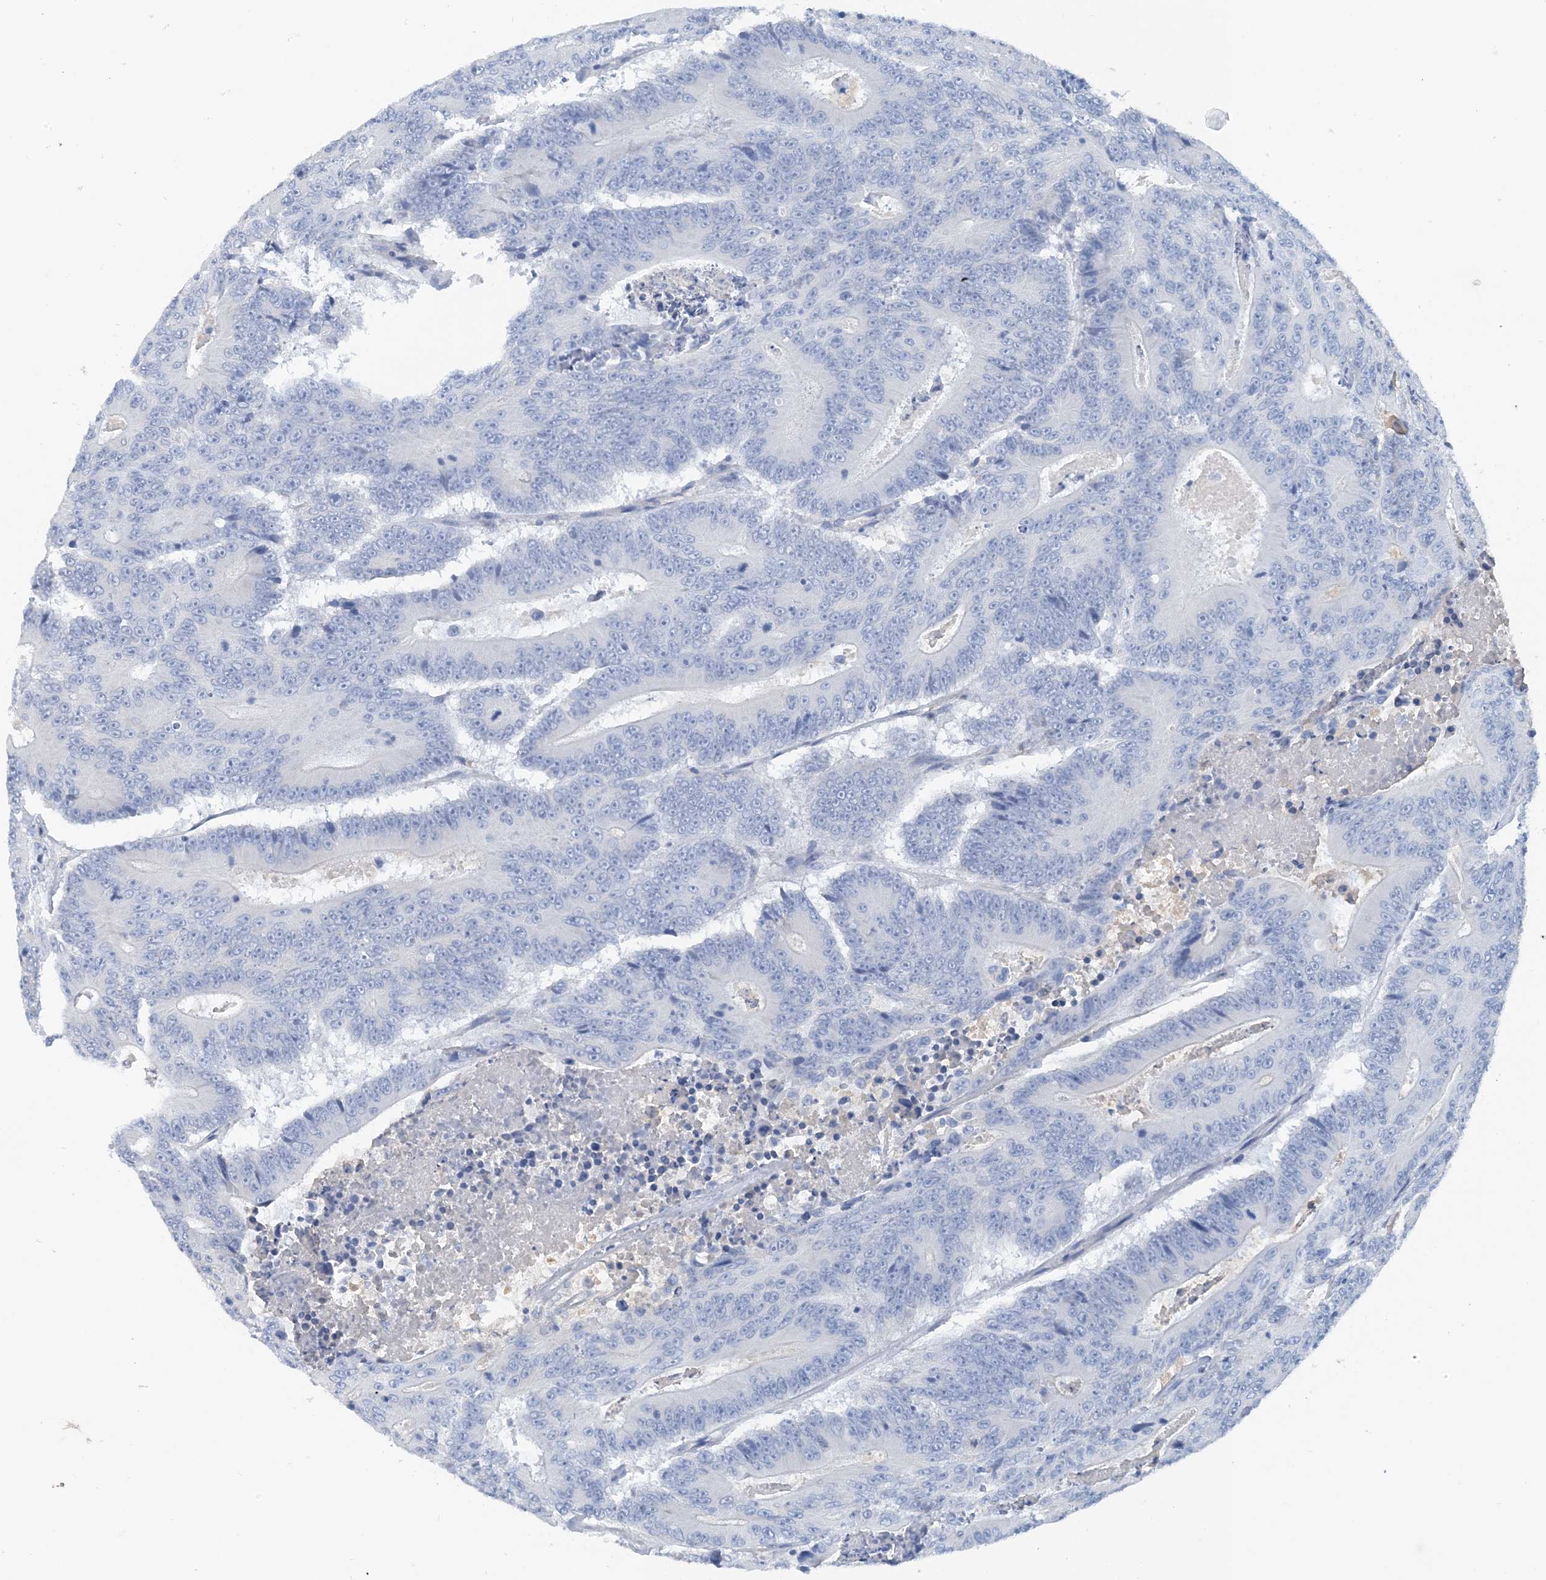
{"staining": {"intensity": "negative", "quantity": "none", "location": "none"}, "tissue": "colorectal cancer", "cell_type": "Tumor cells", "image_type": "cancer", "snomed": [{"axis": "morphology", "description": "Adenocarcinoma, NOS"}, {"axis": "topography", "description": "Colon"}], "caption": "Immunohistochemistry histopathology image of neoplastic tissue: adenocarcinoma (colorectal) stained with DAB (3,3'-diaminobenzidine) exhibits no significant protein expression in tumor cells.", "gene": "CTRL", "patient": {"sex": "male", "age": 83}}